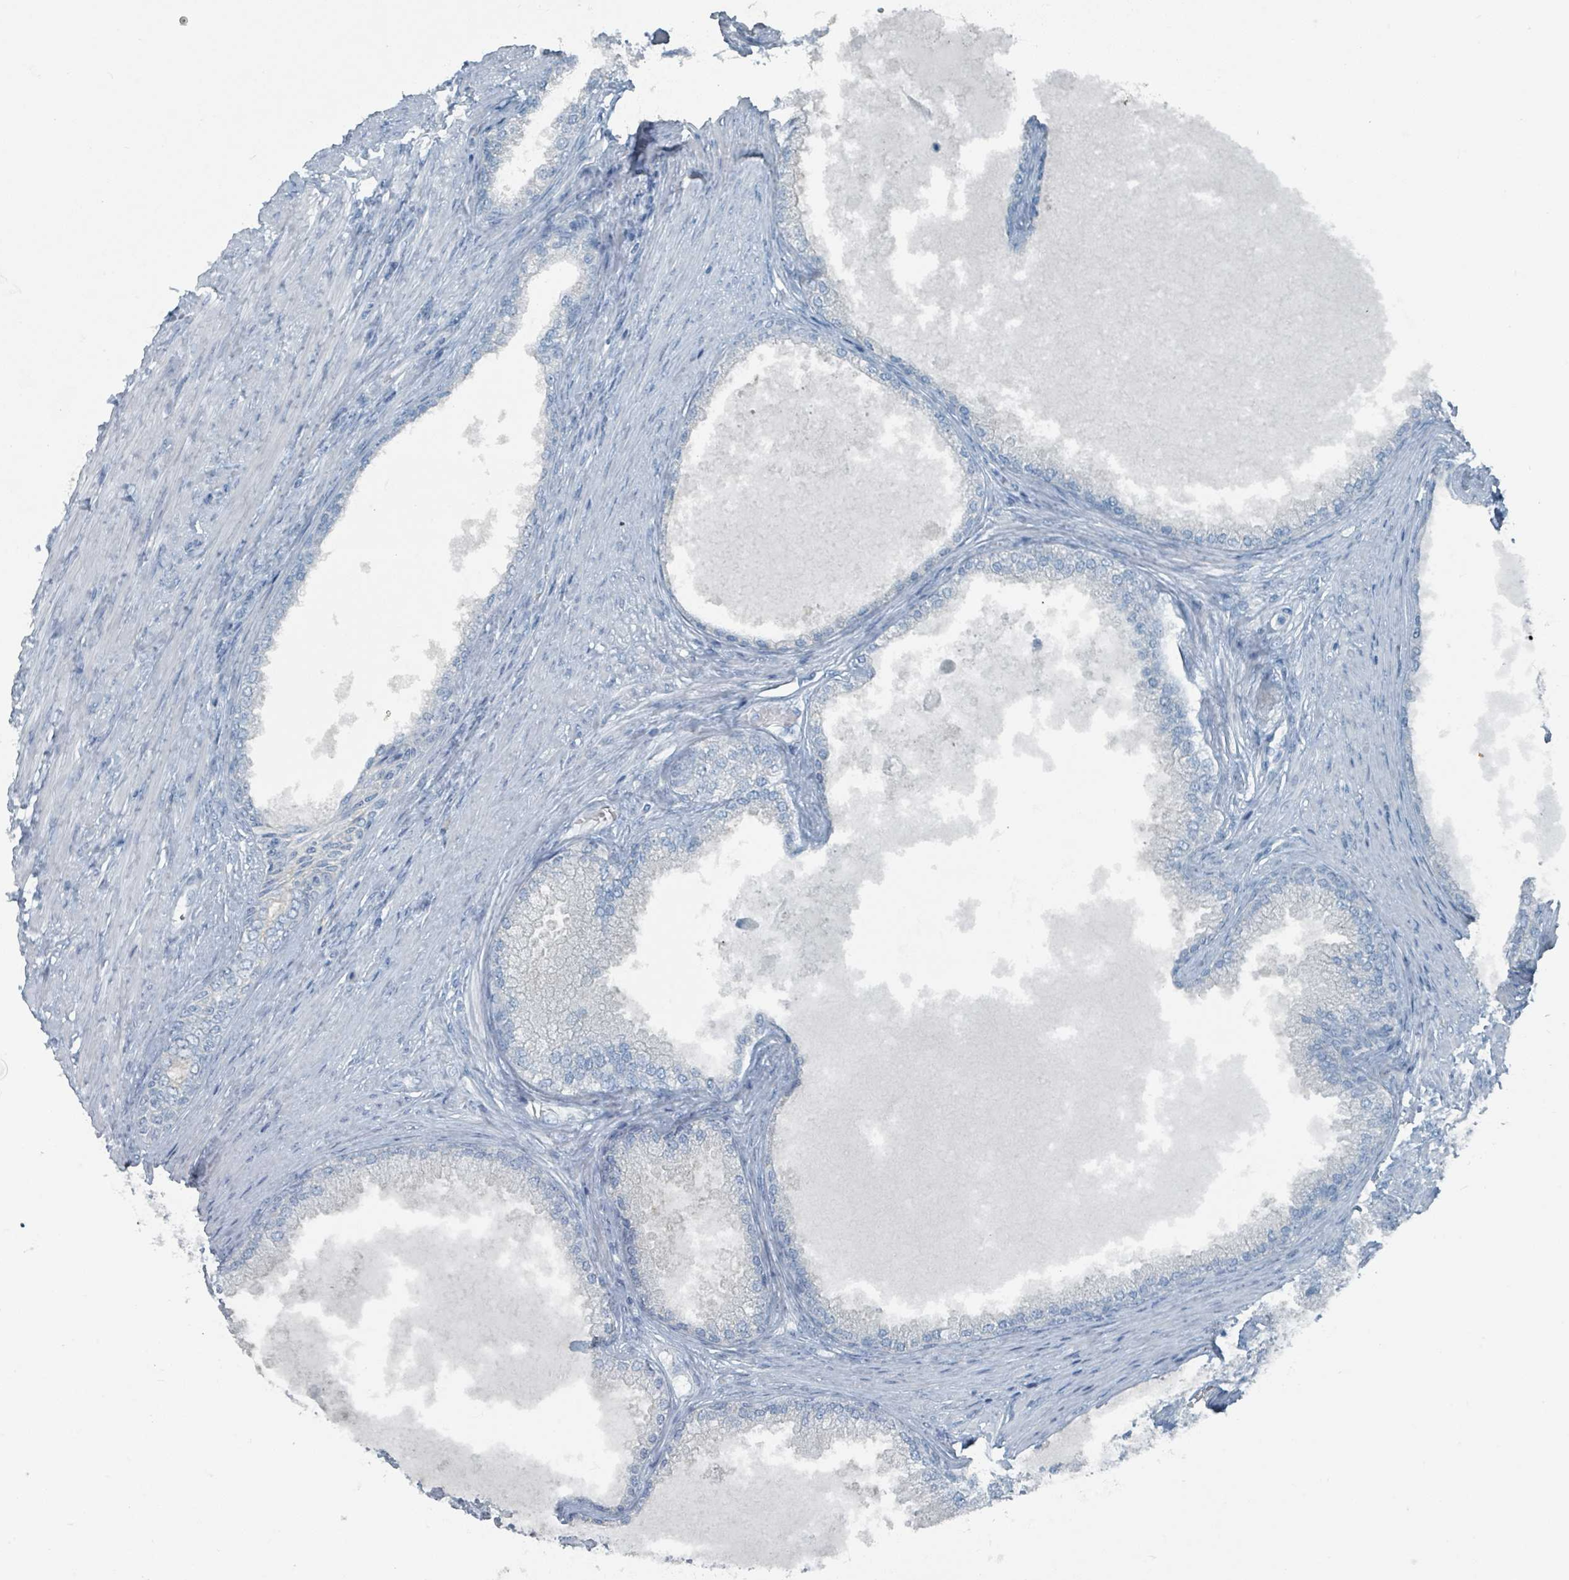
{"staining": {"intensity": "negative", "quantity": "none", "location": "none"}, "tissue": "prostate", "cell_type": "Glandular cells", "image_type": "normal", "snomed": [{"axis": "morphology", "description": "Normal tissue, NOS"}, {"axis": "topography", "description": "Prostate"}], "caption": "High magnification brightfield microscopy of unremarkable prostate stained with DAB (3,3'-diaminobenzidine) (brown) and counterstained with hematoxylin (blue): glandular cells show no significant positivity. (DAB IHC with hematoxylin counter stain).", "gene": "GAMT", "patient": {"sex": "male", "age": 76}}